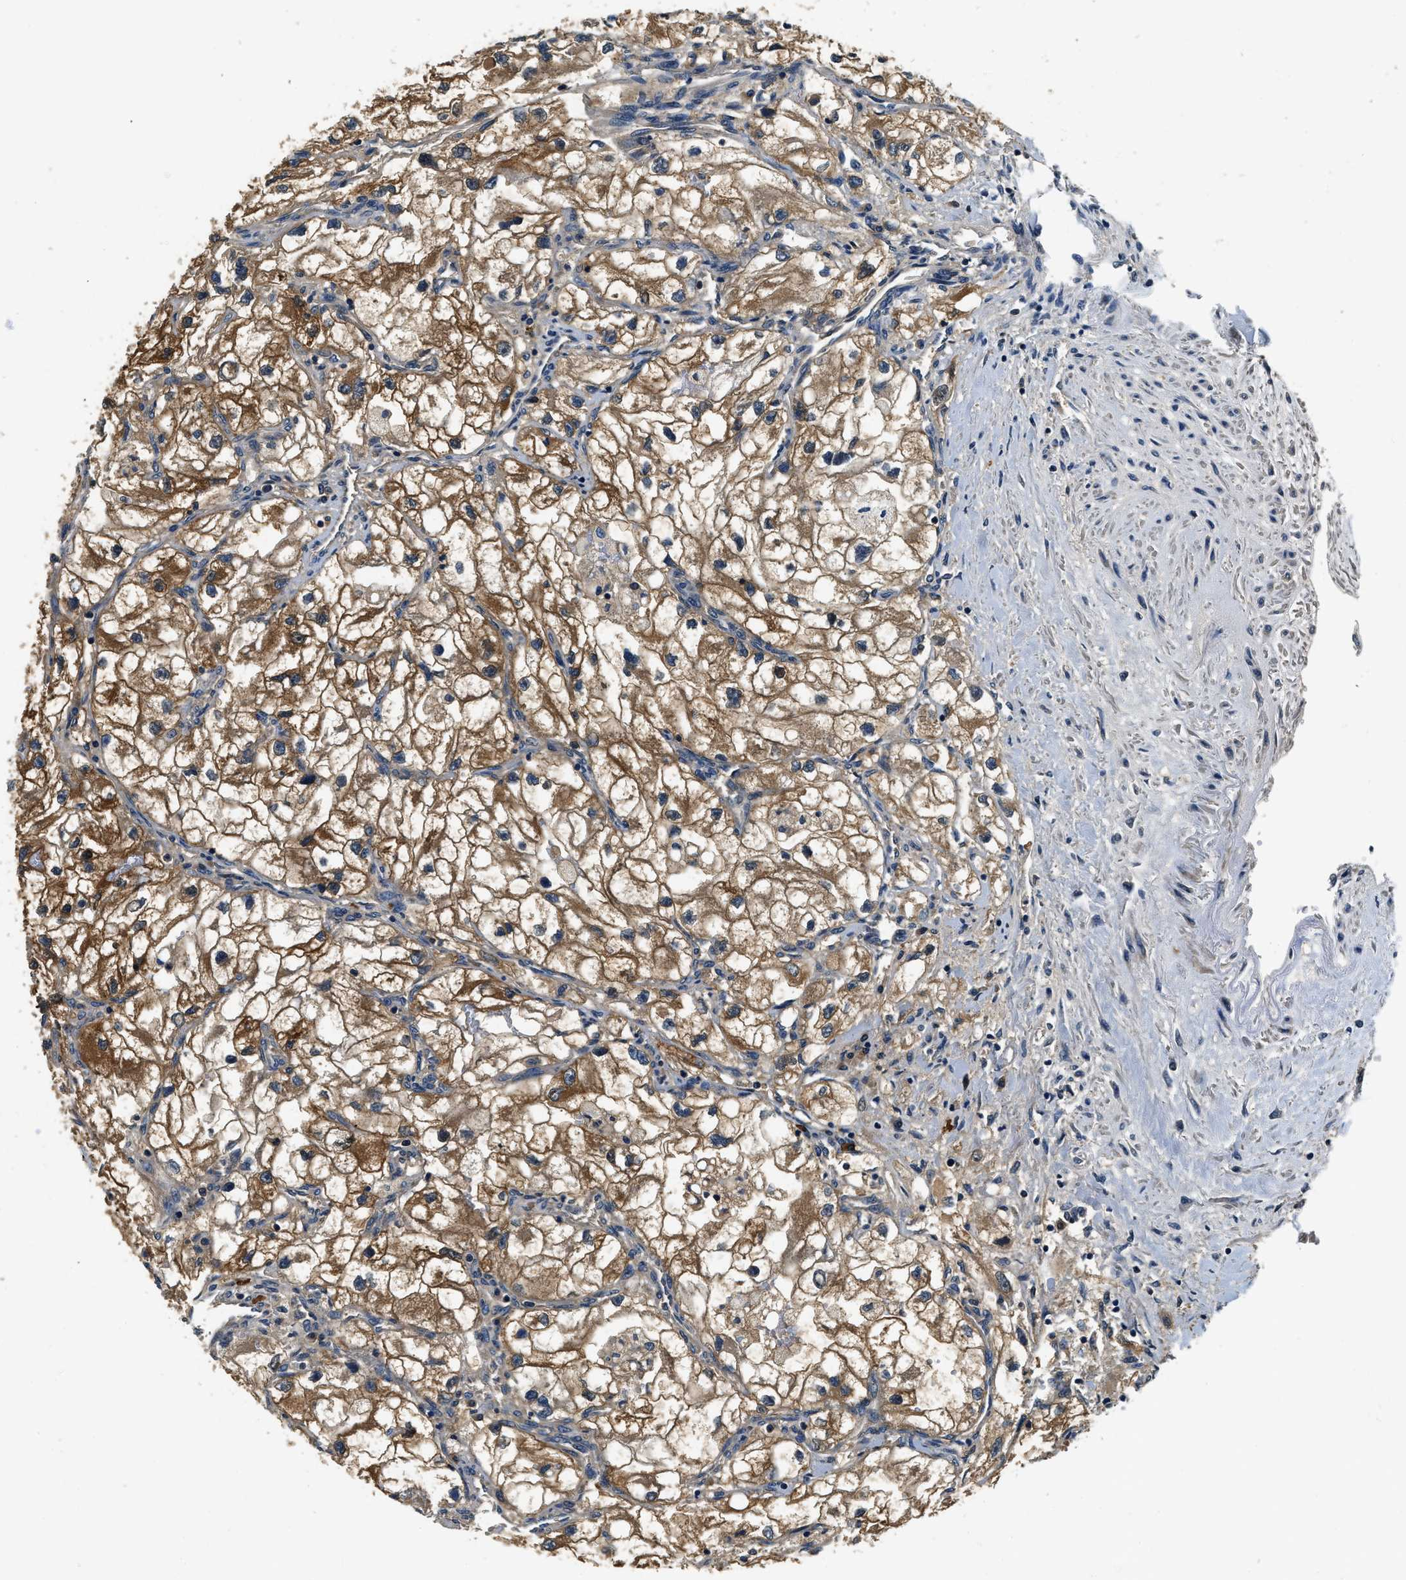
{"staining": {"intensity": "strong", "quantity": ">75%", "location": "cytoplasmic/membranous"}, "tissue": "renal cancer", "cell_type": "Tumor cells", "image_type": "cancer", "snomed": [{"axis": "morphology", "description": "Adenocarcinoma, NOS"}, {"axis": "topography", "description": "Kidney"}], "caption": "Tumor cells display high levels of strong cytoplasmic/membranous expression in about >75% of cells in human renal cancer.", "gene": "RESF1", "patient": {"sex": "female", "age": 70}}